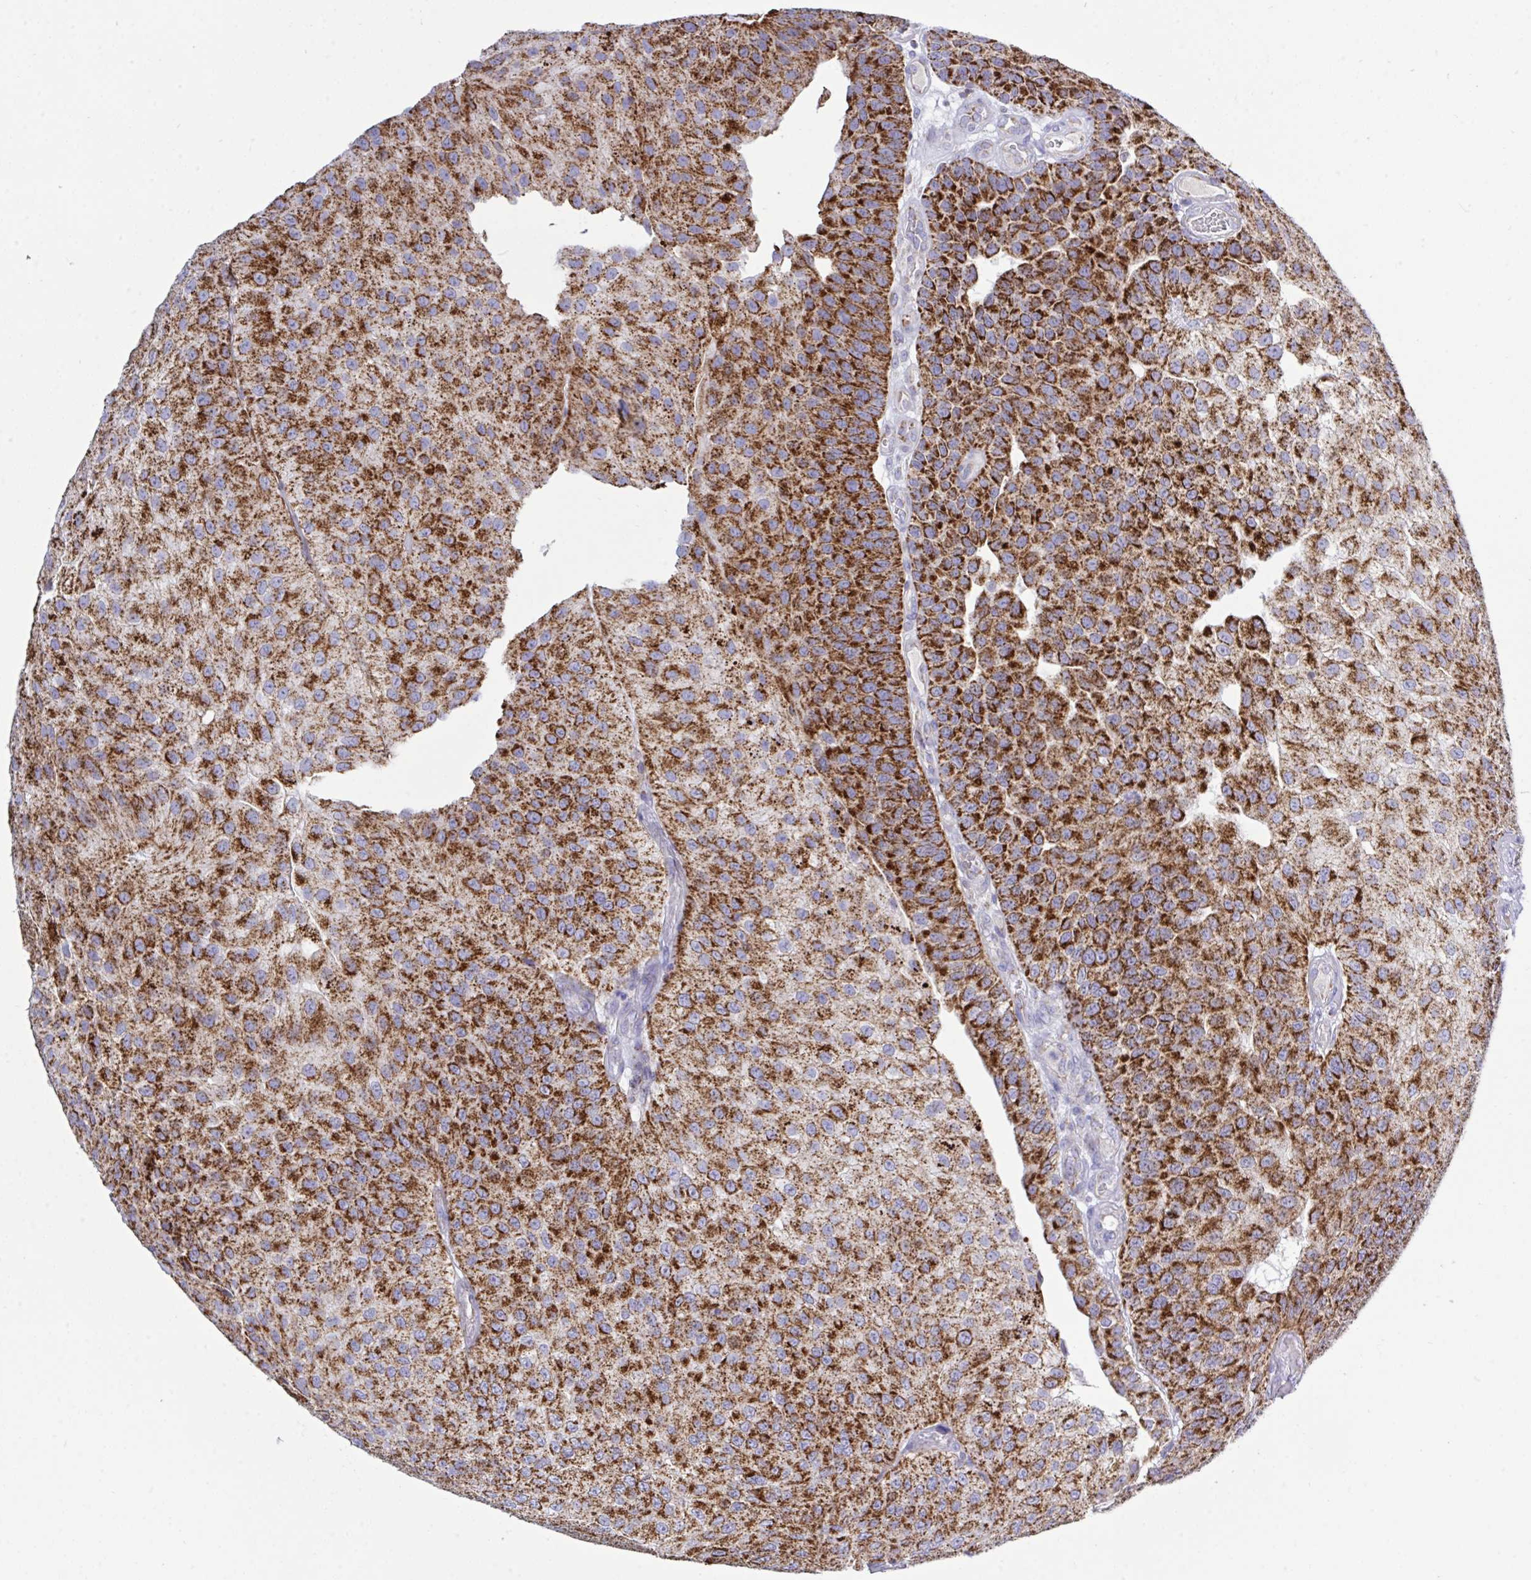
{"staining": {"intensity": "strong", "quantity": ">75%", "location": "cytoplasmic/membranous"}, "tissue": "urothelial cancer", "cell_type": "Tumor cells", "image_type": "cancer", "snomed": [{"axis": "morphology", "description": "Urothelial carcinoma, NOS"}, {"axis": "topography", "description": "Urinary bladder"}], "caption": "Urothelial cancer tissue shows strong cytoplasmic/membranous positivity in approximately >75% of tumor cells", "gene": "HSPE1", "patient": {"sex": "male", "age": 87}}